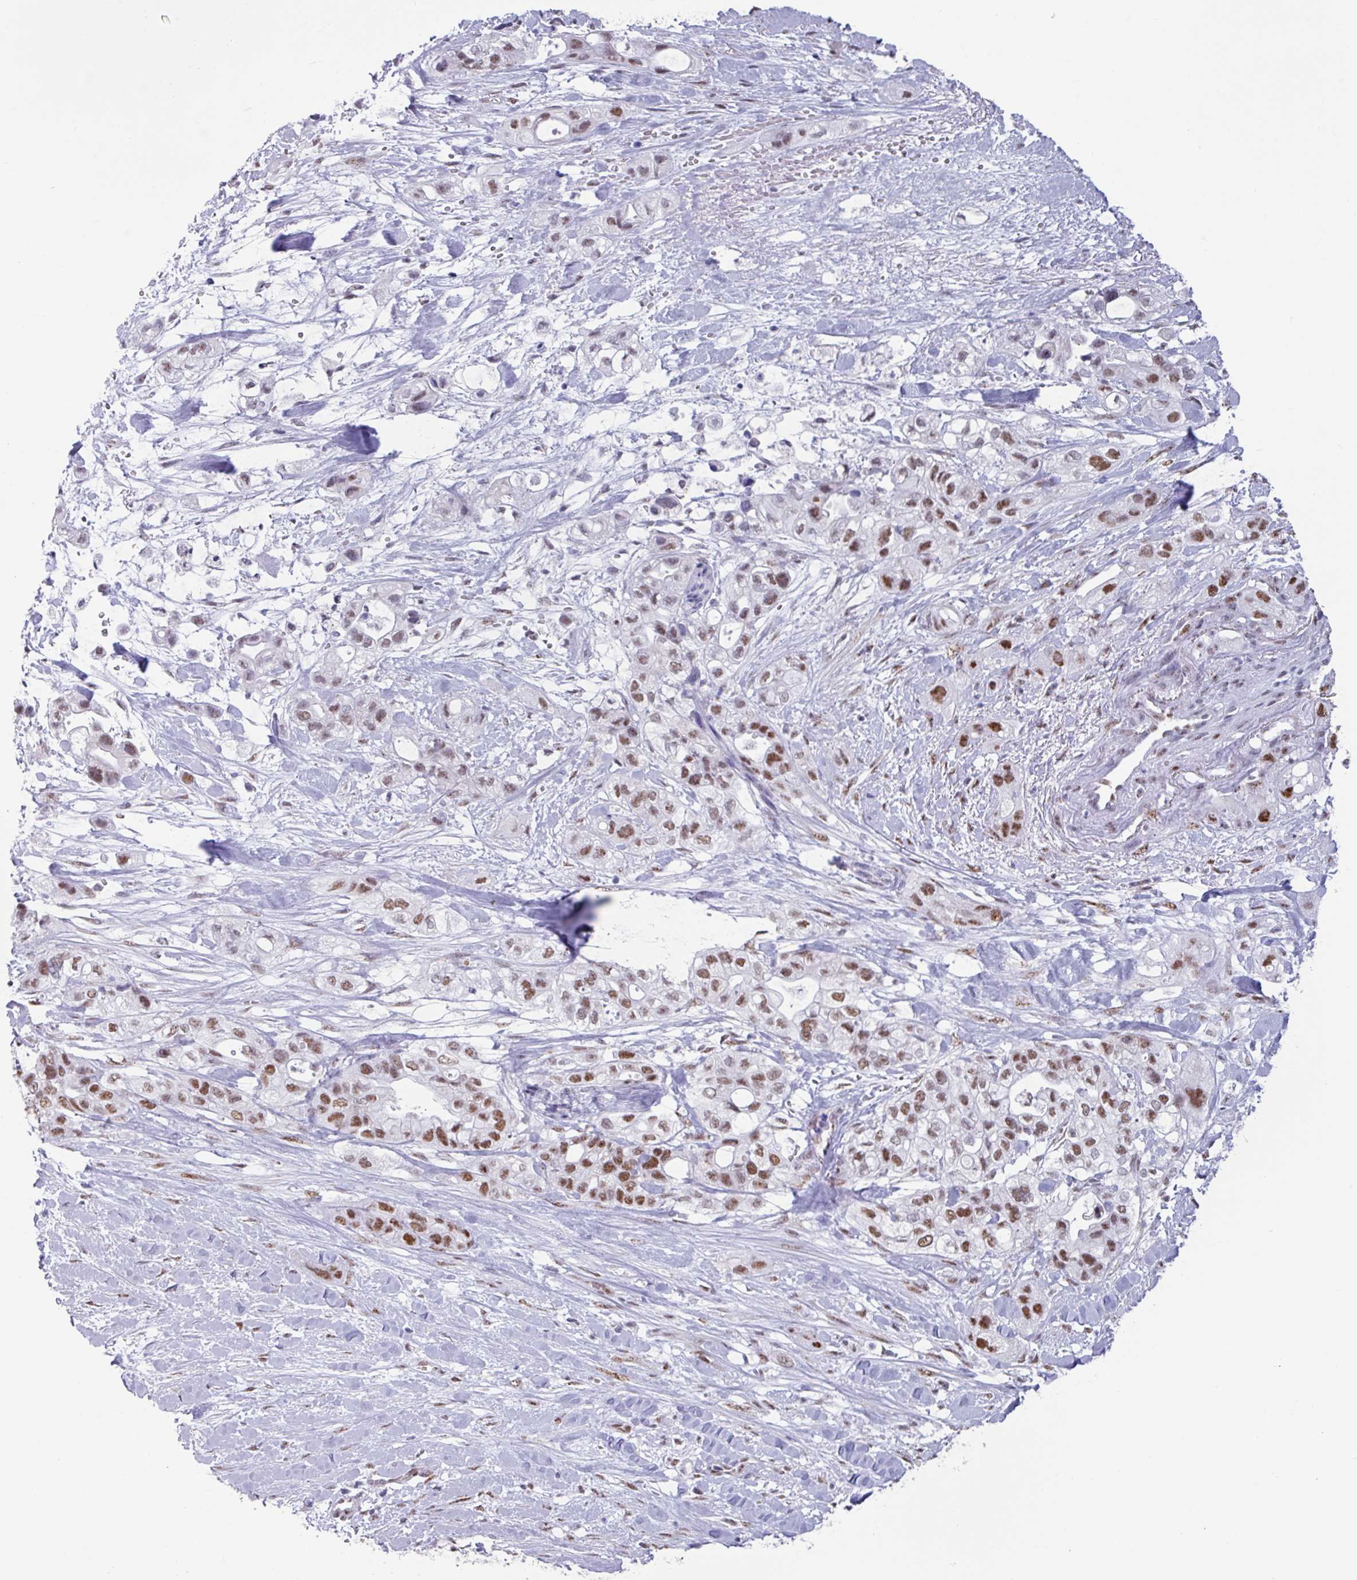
{"staining": {"intensity": "moderate", "quantity": ">75%", "location": "nuclear"}, "tissue": "pancreatic cancer", "cell_type": "Tumor cells", "image_type": "cancer", "snomed": [{"axis": "morphology", "description": "Adenocarcinoma, NOS"}, {"axis": "topography", "description": "Pancreas"}], "caption": "Adenocarcinoma (pancreatic) tissue reveals moderate nuclear positivity in about >75% of tumor cells, visualized by immunohistochemistry.", "gene": "PUF60", "patient": {"sex": "male", "age": 44}}